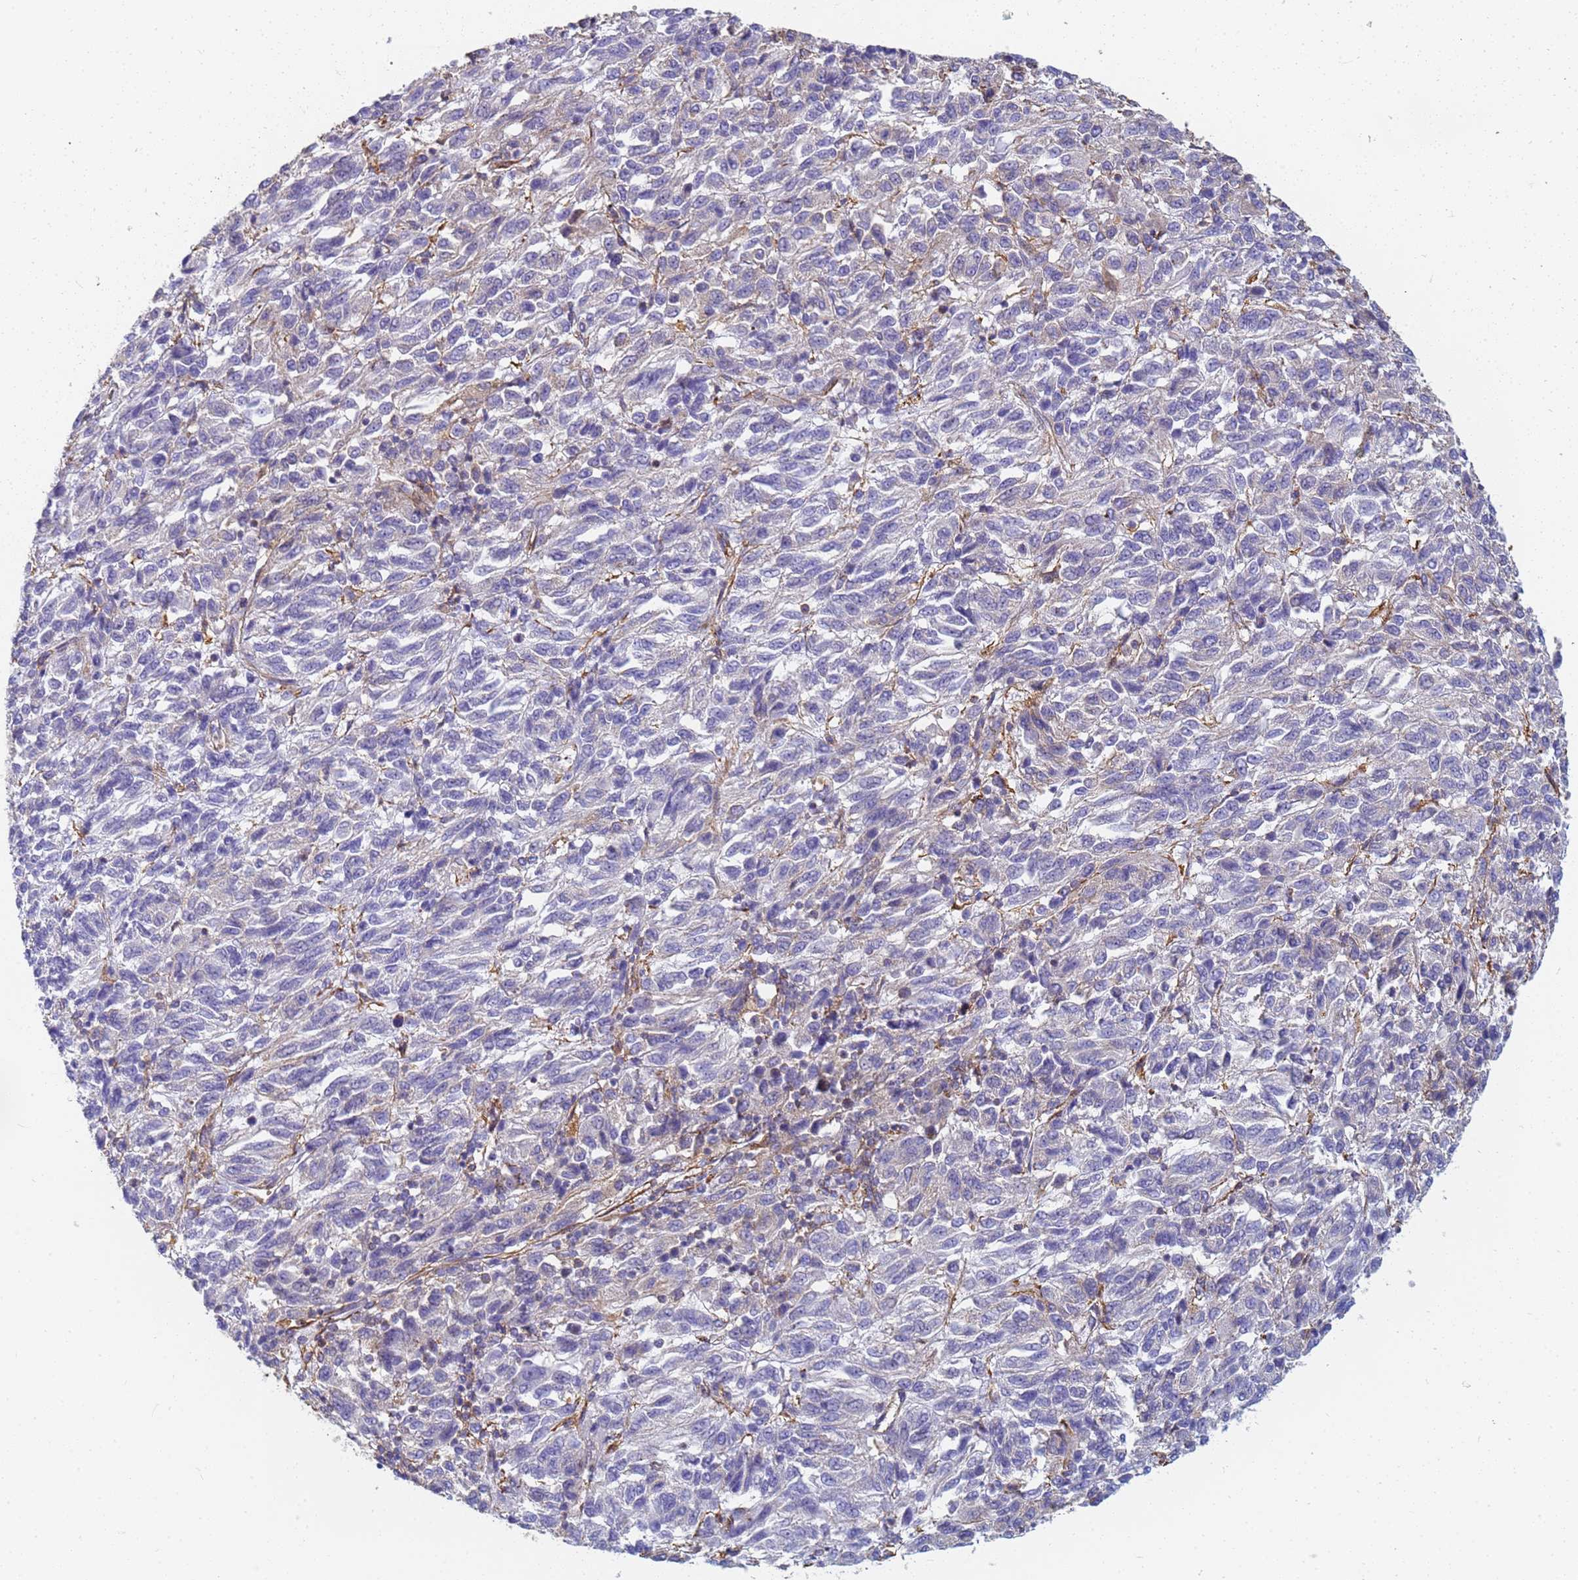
{"staining": {"intensity": "negative", "quantity": "none", "location": "none"}, "tissue": "melanoma", "cell_type": "Tumor cells", "image_type": "cancer", "snomed": [{"axis": "morphology", "description": "Malignant melanoma, Metastatic site"}, {"axis": "topography", "description": "Lung"}], "caption": "IHC histopathology image of human malignant melanoma (metastatic site) stained for a protein (brown), which displays no staining in tumor cells.", "gene": "TPM1", "patient": {"sex": "male", "age": 64}}